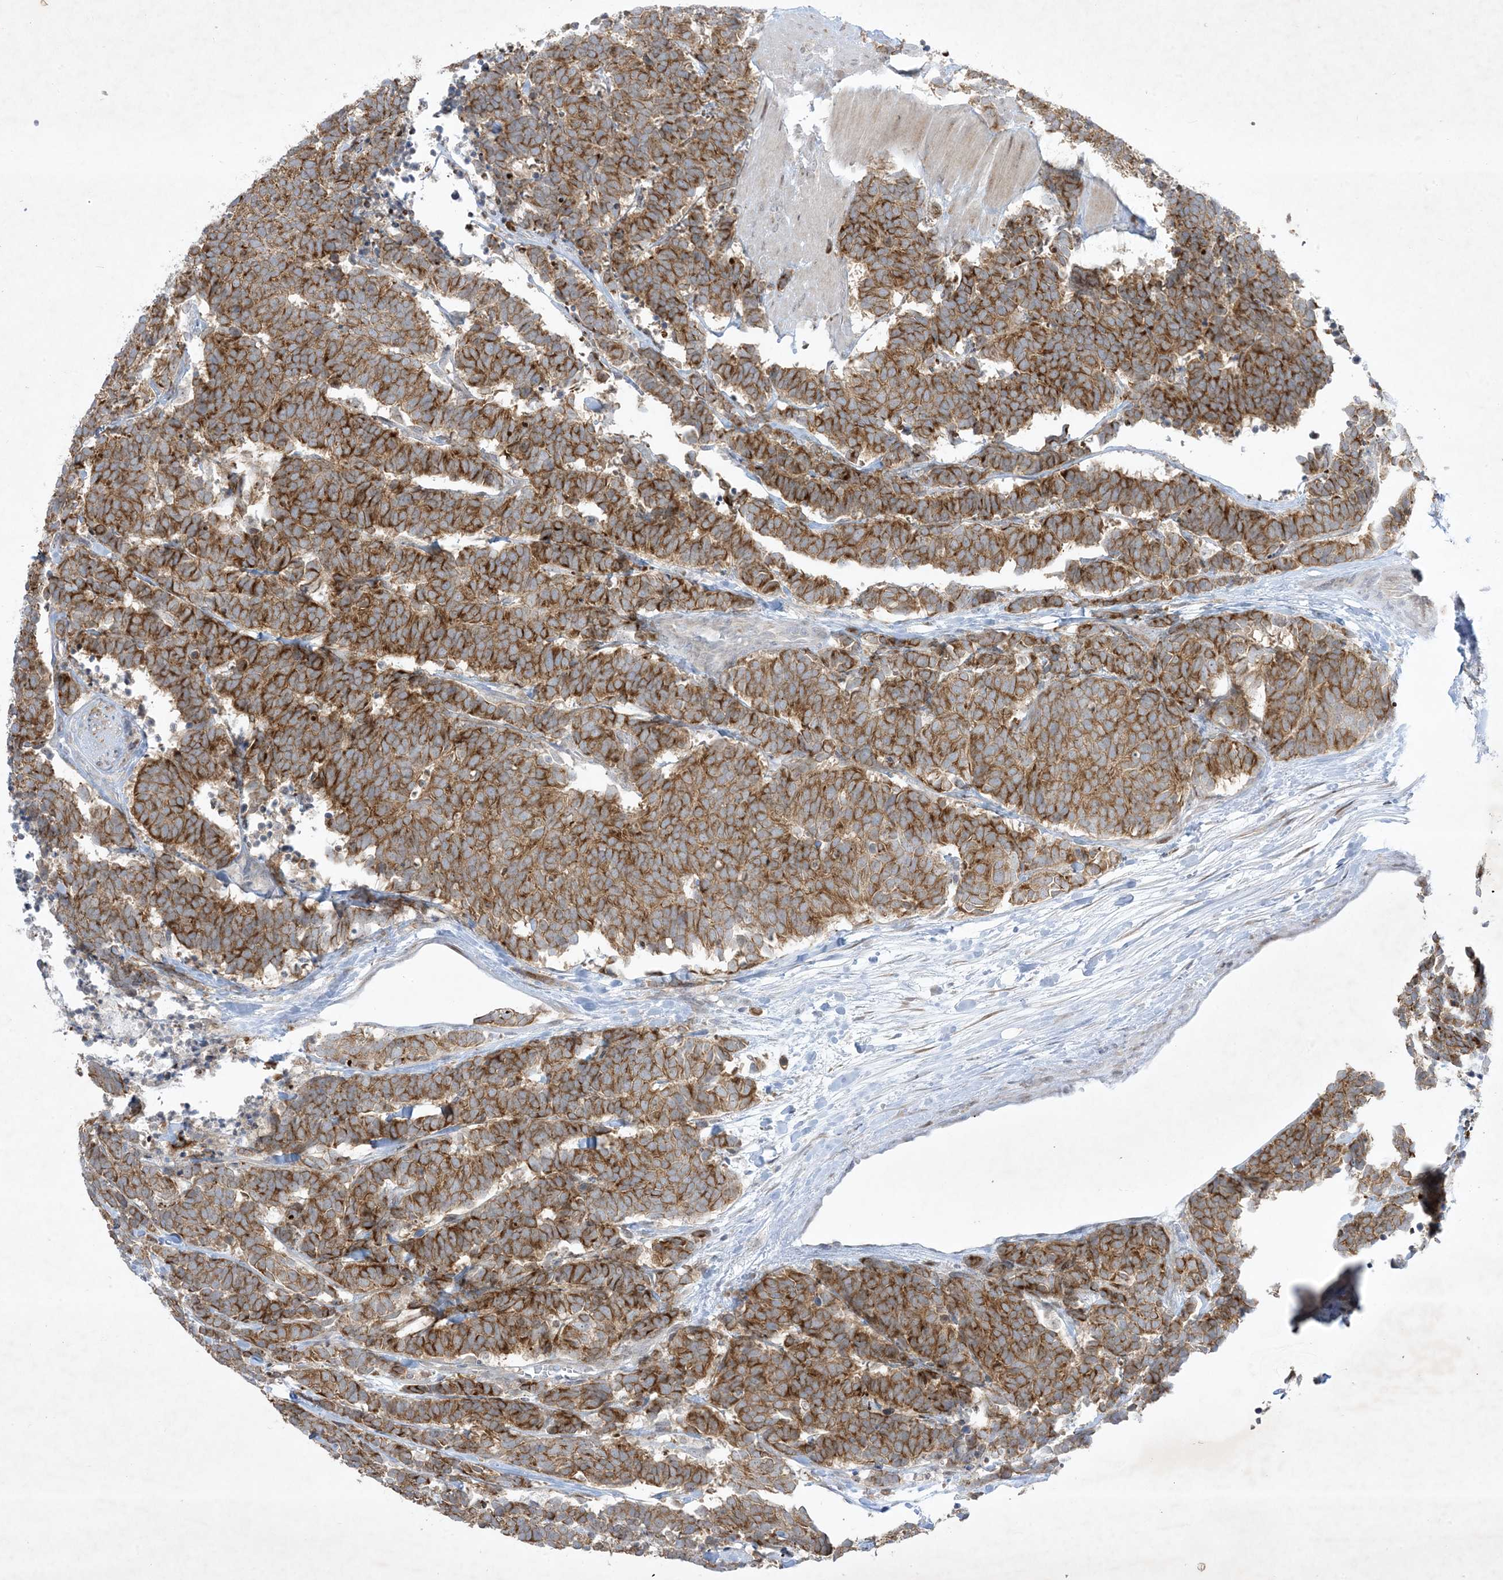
{"staining": {"intensity": "moderate", "quantity": ">75%", "location": "cytoplasmic/membranous"}, "tissue": "carcinoid", "cell_type": "Tumor cells", "image_type": "cancer", "snomed": [{"axis": "morphology", "description": "Carcinoma, NOS"}, {"axis": "morphology", "description": "Carcinoid, malignant, NOS"}, {"axis": "topography", "description": "Urinary bladder"}], "caption": "Immunohistochemistry (DAB) staining of carcinoid shows moderate cytoplasmic/membranous protein staining in approximately >75% of tumor cells.", "gene": "SOGA3", "patient": {"sex": "male", "age": 57}}